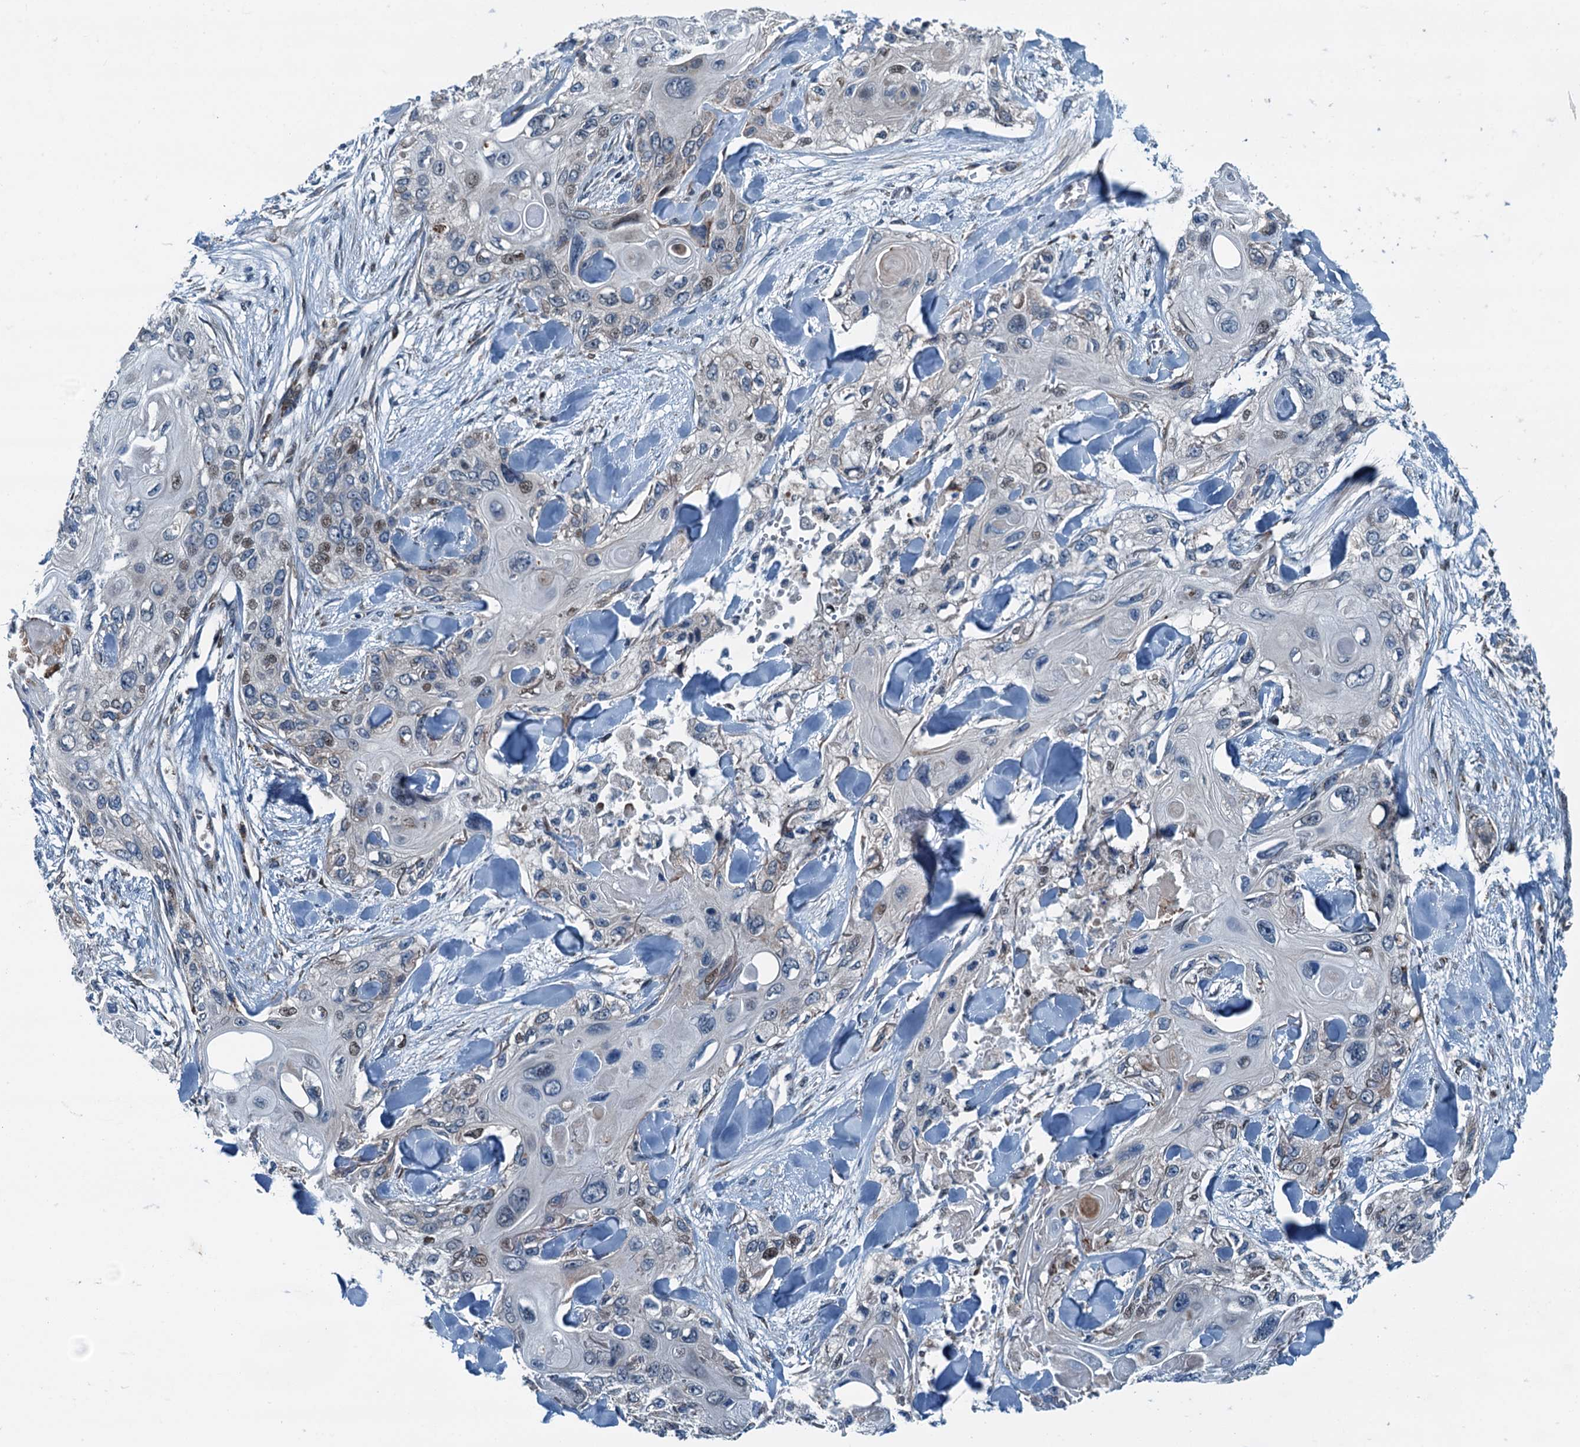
{"staining": {"intensity": "weak", "quantity": "<25%", "location": "nuclear"}, "tissue": "skin cancer", "cell_type": "Tumor cells", "image_type": "cancer", "snomed": [{"axis": "morphology", "description": "Normal tissue, NOS"}, {"axis": "morphology", "description": "Squamous cell carcinoma, NOS"}, {"axis": "topography", "description": "Skin"}], "caption": "Skin cancer stained for a protein using IHC displays no expression tumor cells.", "gene": "TAMALIN", "patient": {"sex": "male", "age": 72}}